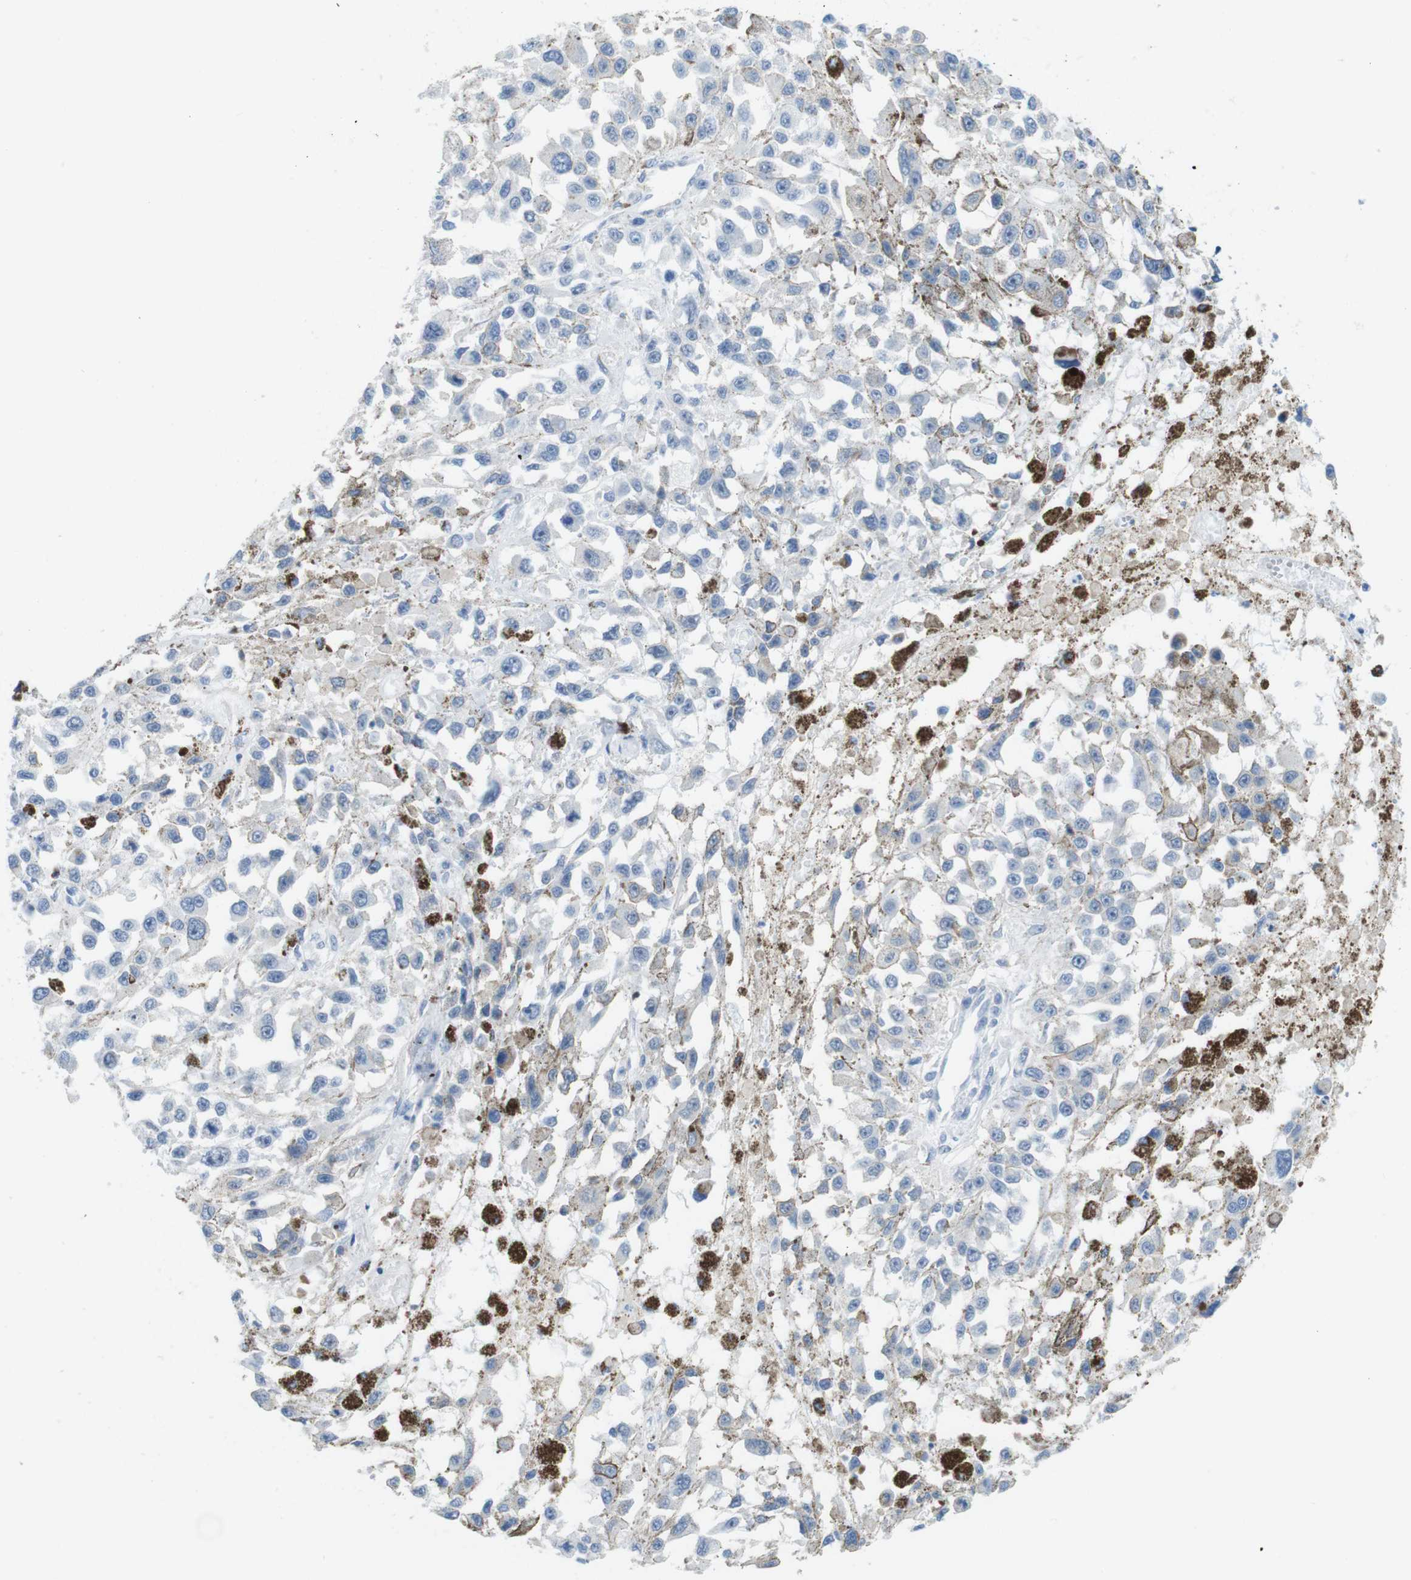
{"staining": {"intensity": "weak", "quantity": "<25%", "location": "cytoplasmic/membranous"}, "tissue": "melanoma", "cell_type": "Tumor cells", "image_type": "cancer", "snomed": [{"axis": "morphology", "description": "Malignant melanoma, Metastatic site"}, {"axis": "topography", "description": "Lymph node"}], "caption": "This is an immunohistochemistry image of human melanoma. There is no expression in tumor cells.", "gene": "OPN1SW", "patient": {"sex": "male", "age": 59}}